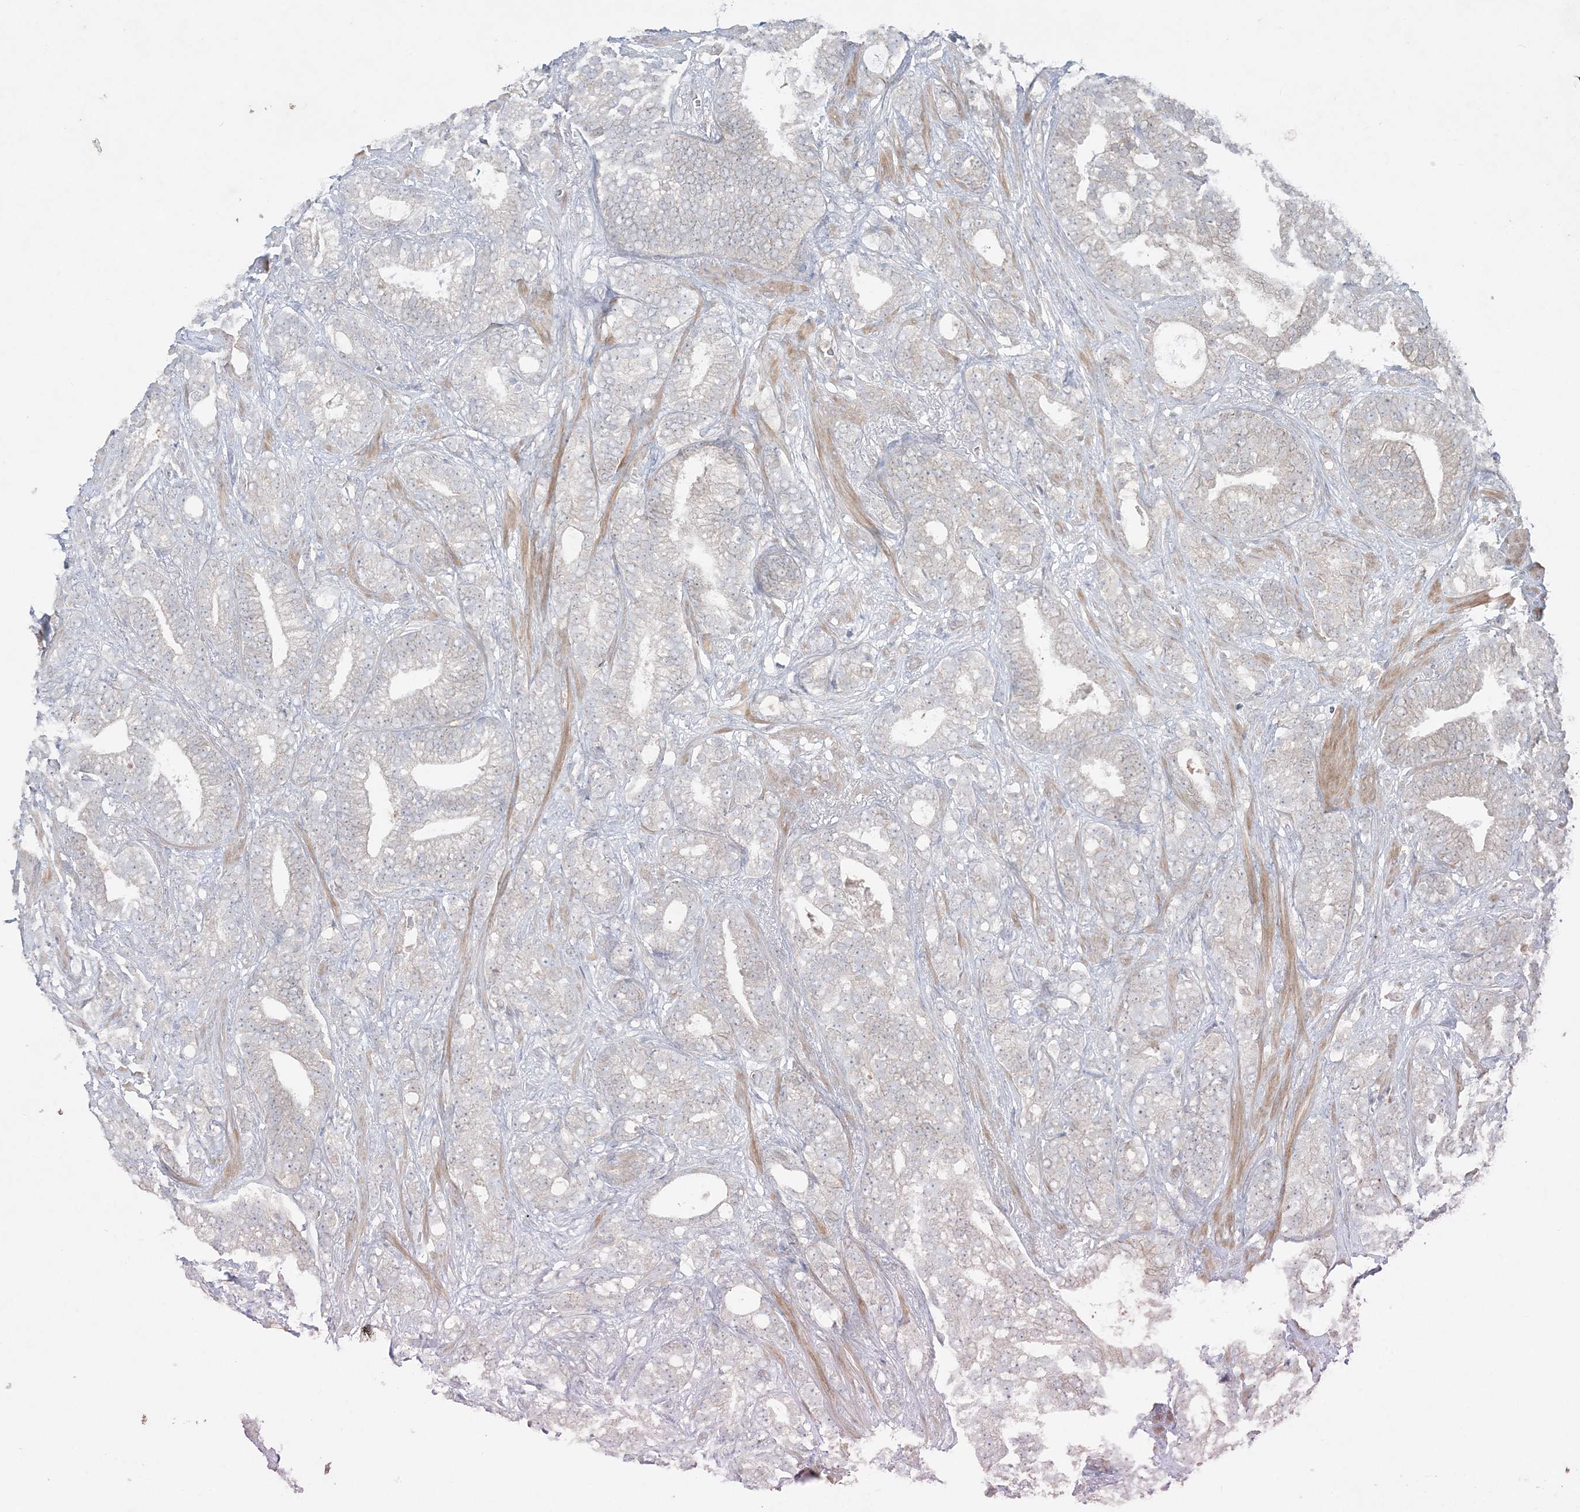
{"staining": {"intensity": "negative", "quantity": "none", "location": "none"}, "tissue": "prostate cancer", "cell_type": "Tumor cells", "image_type": "cancer", "snomed": [{"axis": "morphology", "description": "Adenocarcinoma, High grade"}, {"axis": "topography", "description": "Prostate and seminal vesicle, NOS"}], "caption": "High magnification brightfield microscopy of prostate cancer stained with DAB (brown) and counterstained with hematoxylin (blue): tumor cells show no significant positivity.", "gene": "SH3BP4", "patient": {"sex": "male", "age": 67}}